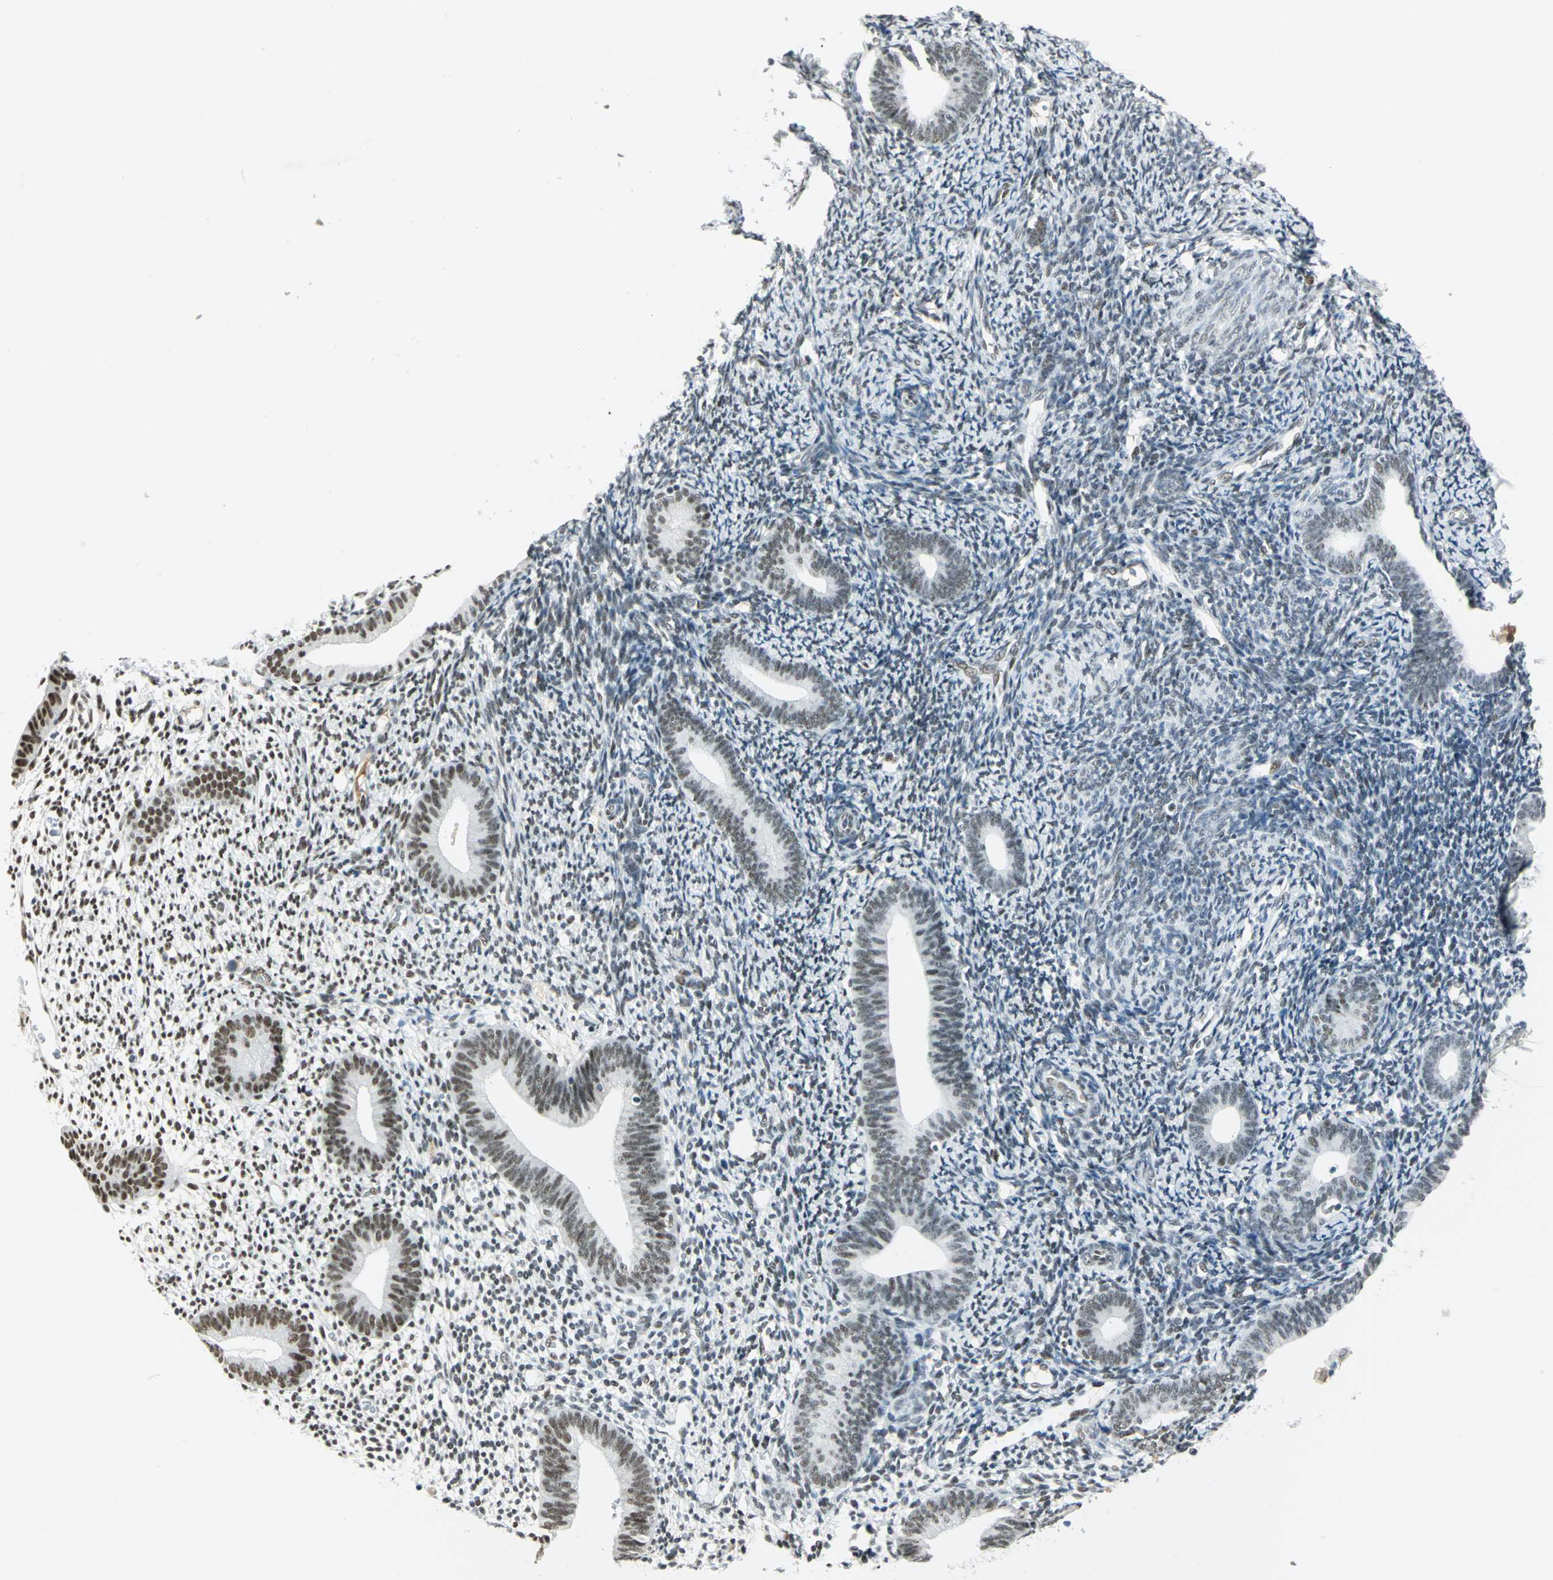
{"staining": {"intensity": "moderate", "quantity": "<25%", "location": "nuclear"}, "tissue": "endometrium", "cell_type": "Cells in endometrial stroma", "image_type": "normal", "snomed": [{"axis": "morphology", "description": "Normal tissue, NOS"}, {"axis": "topography", "description": "Smooth muscle"}, {"axis": "topography", "description": "Endometrium"}], "caption": "Moderate nuclear protein staining is present in about <25% of cells in endometrial stroma in endometrium.", "gene": "MTMR10", "patient": {"sex": "female", "age": 57}}